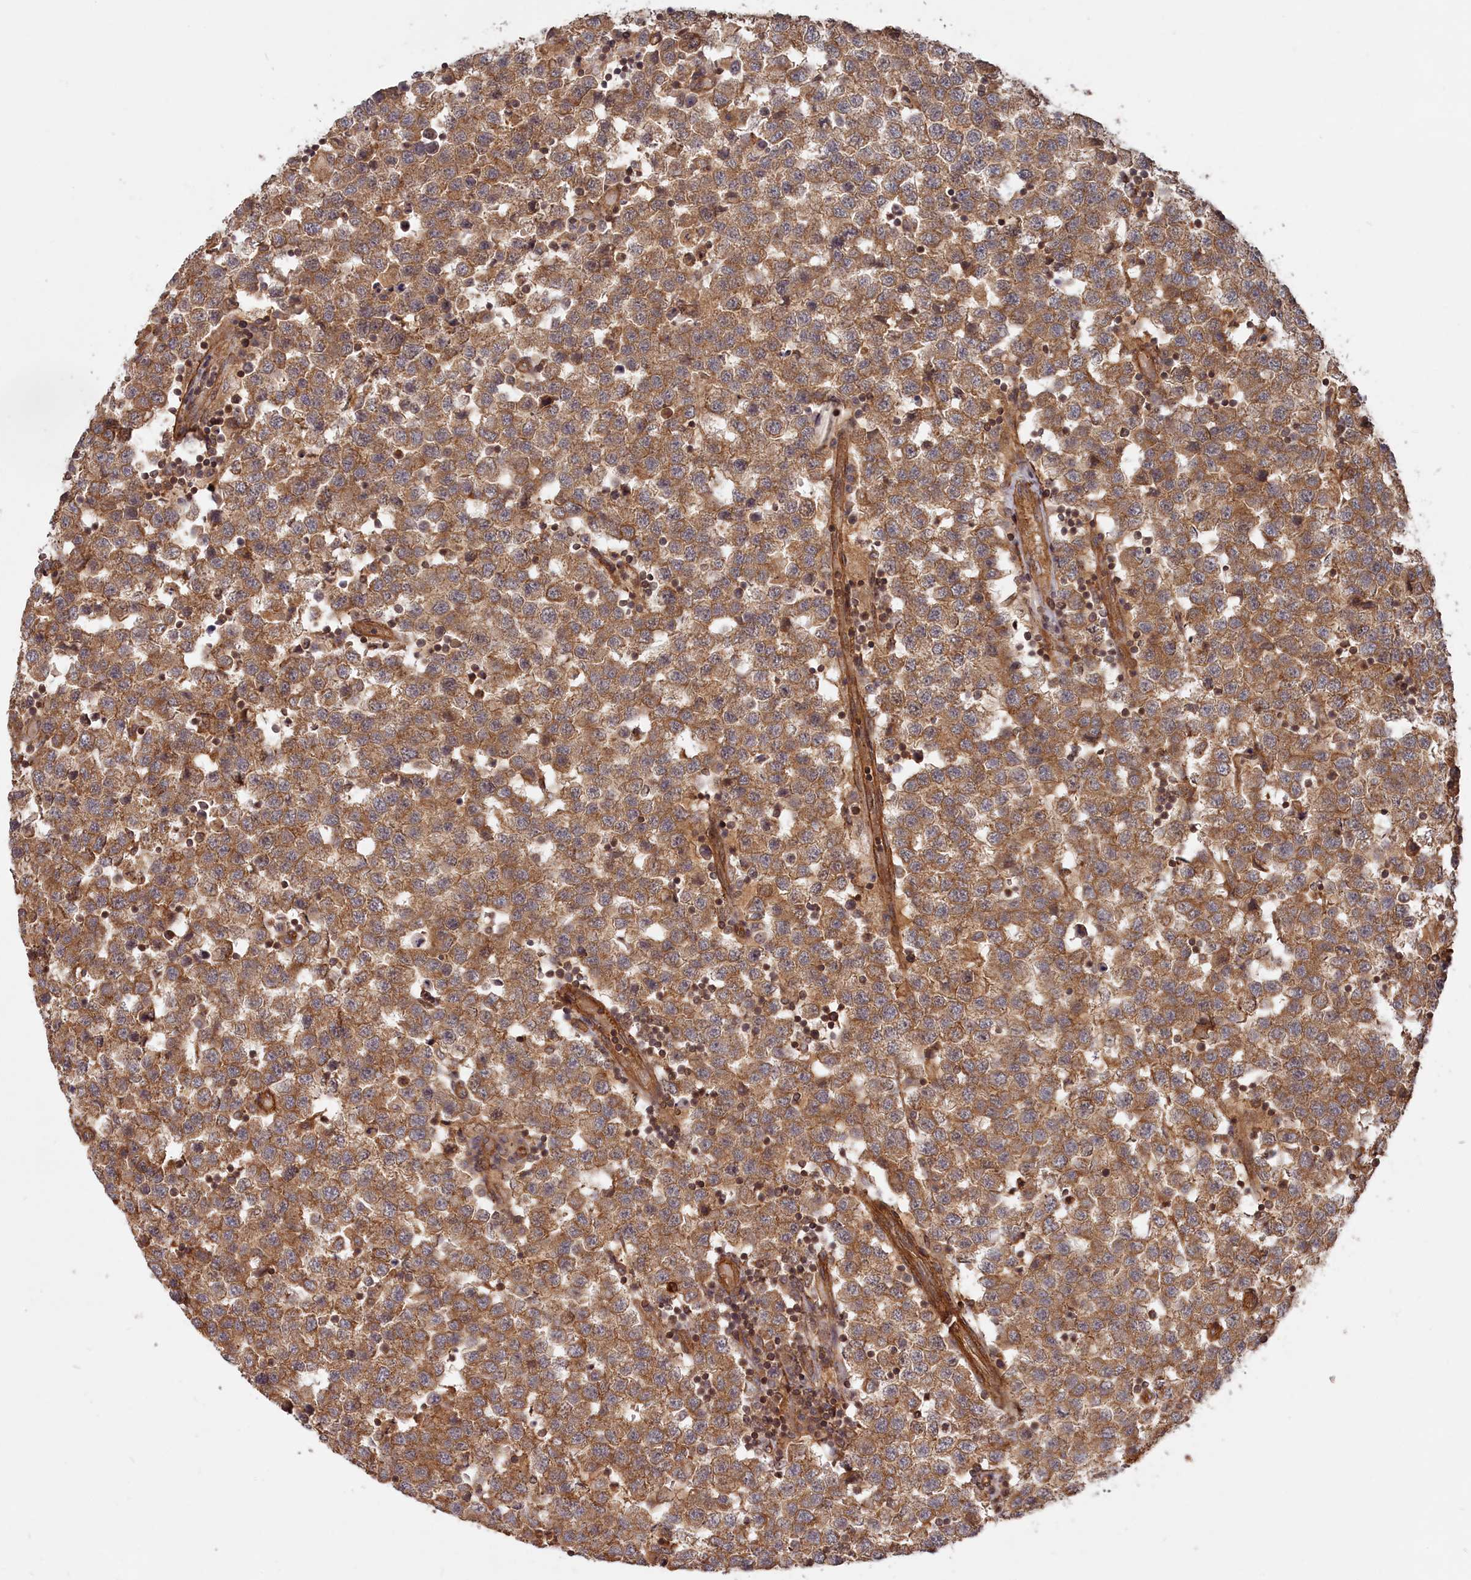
{"staining": {"intensity": "moderate", "quantity": ">75%", "location": "cytoplasmic/membranous"}, "tissue": "testis cancer", "cell_type": "Tumor cells", "image_type": "cancer", "snomed": [{"axis": "morphology", "description": "Seminoma, NOS"}, {"axis": "topography", "description": "Testis"}], "caption": "Brown immunohistochemical staining in human testis cancer shows moderate cytoplasmic/membranous expression in about >75% of tumor cells.", "gene": "CCDC174", "patient": {"sex": "male", "age": 34}}